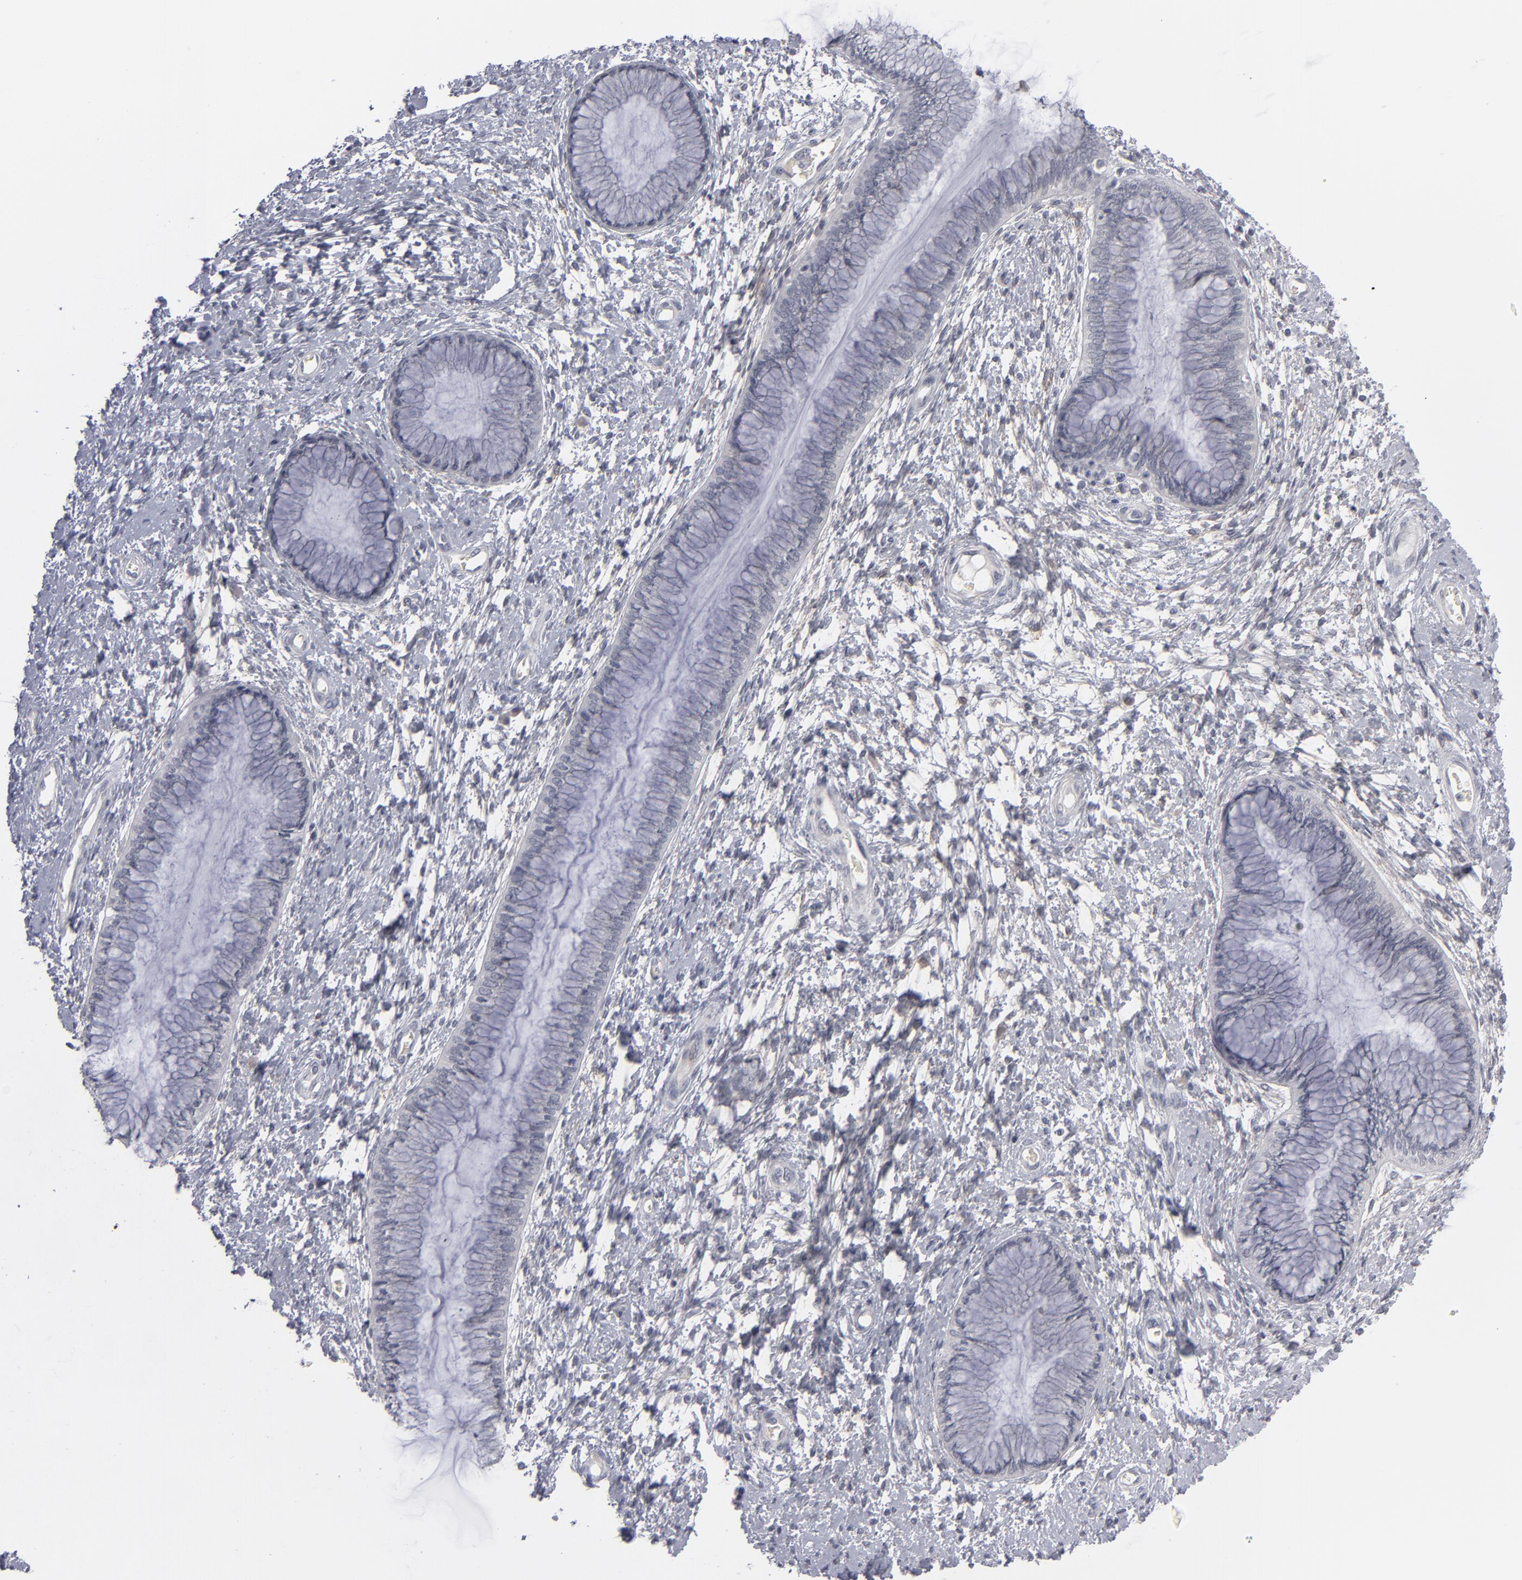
{"staining": {"intensity": "negative", "quantity": "none", "location": "none"}, "tissue": "cervix", "cell_type": "Glandular cells", "image_type": "normal", "snomed": [{"axis": "morphology", "description": "Normal tissue, NOS"}, {"axis": "topography", "description": "Cervix"}], "caption": "DAB (3,3'-diaminobenzidine) immunohistochemical staining of benign cervix shows no significant expression in glandular cells. Nuclei are stained in blue.", "gene": "KIAA1210", "patient": {"sex": "female", "age": 27}}